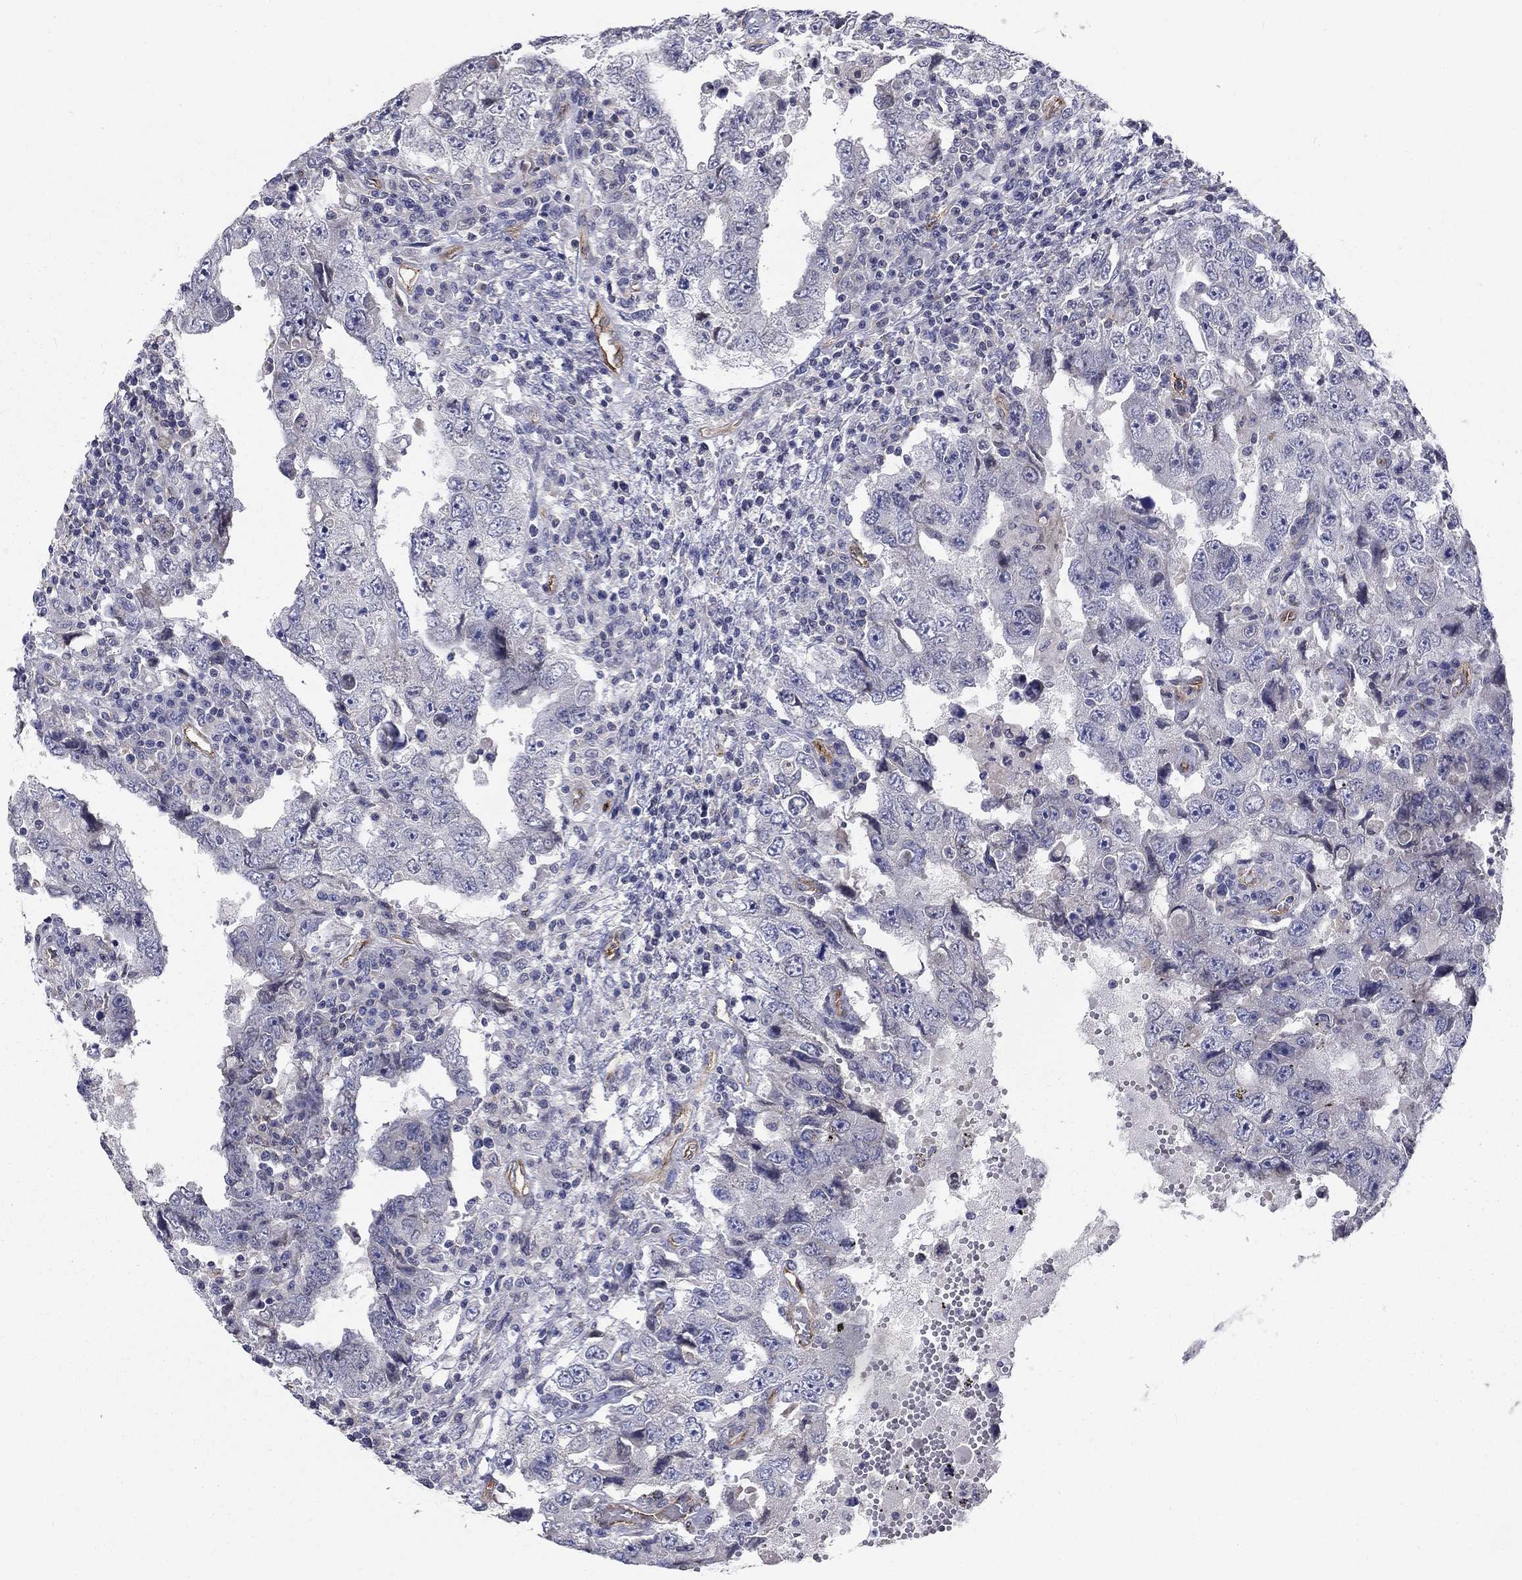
{"staining": {"intensity": "negative", "quantity": "none", "location": "none"}, "tissue": "testis cancer", "cell_type": "Tumor cells", "image_type": "cancer", "snomed": [{"axis": "morphology", "description": "Carcinoma, Embryonal, NOS"}, {"axis": "topography", "description": "Testis"}], "caption": "IHC micrograph of neoplastic tissue: human testis embryonal carcinoma stained with DAB (3,3'-diaminobenzidine) displays no significant protein staining in tumor cells.", "gene": "SYNC", "patient": {"sex": "male", "age": 26}}